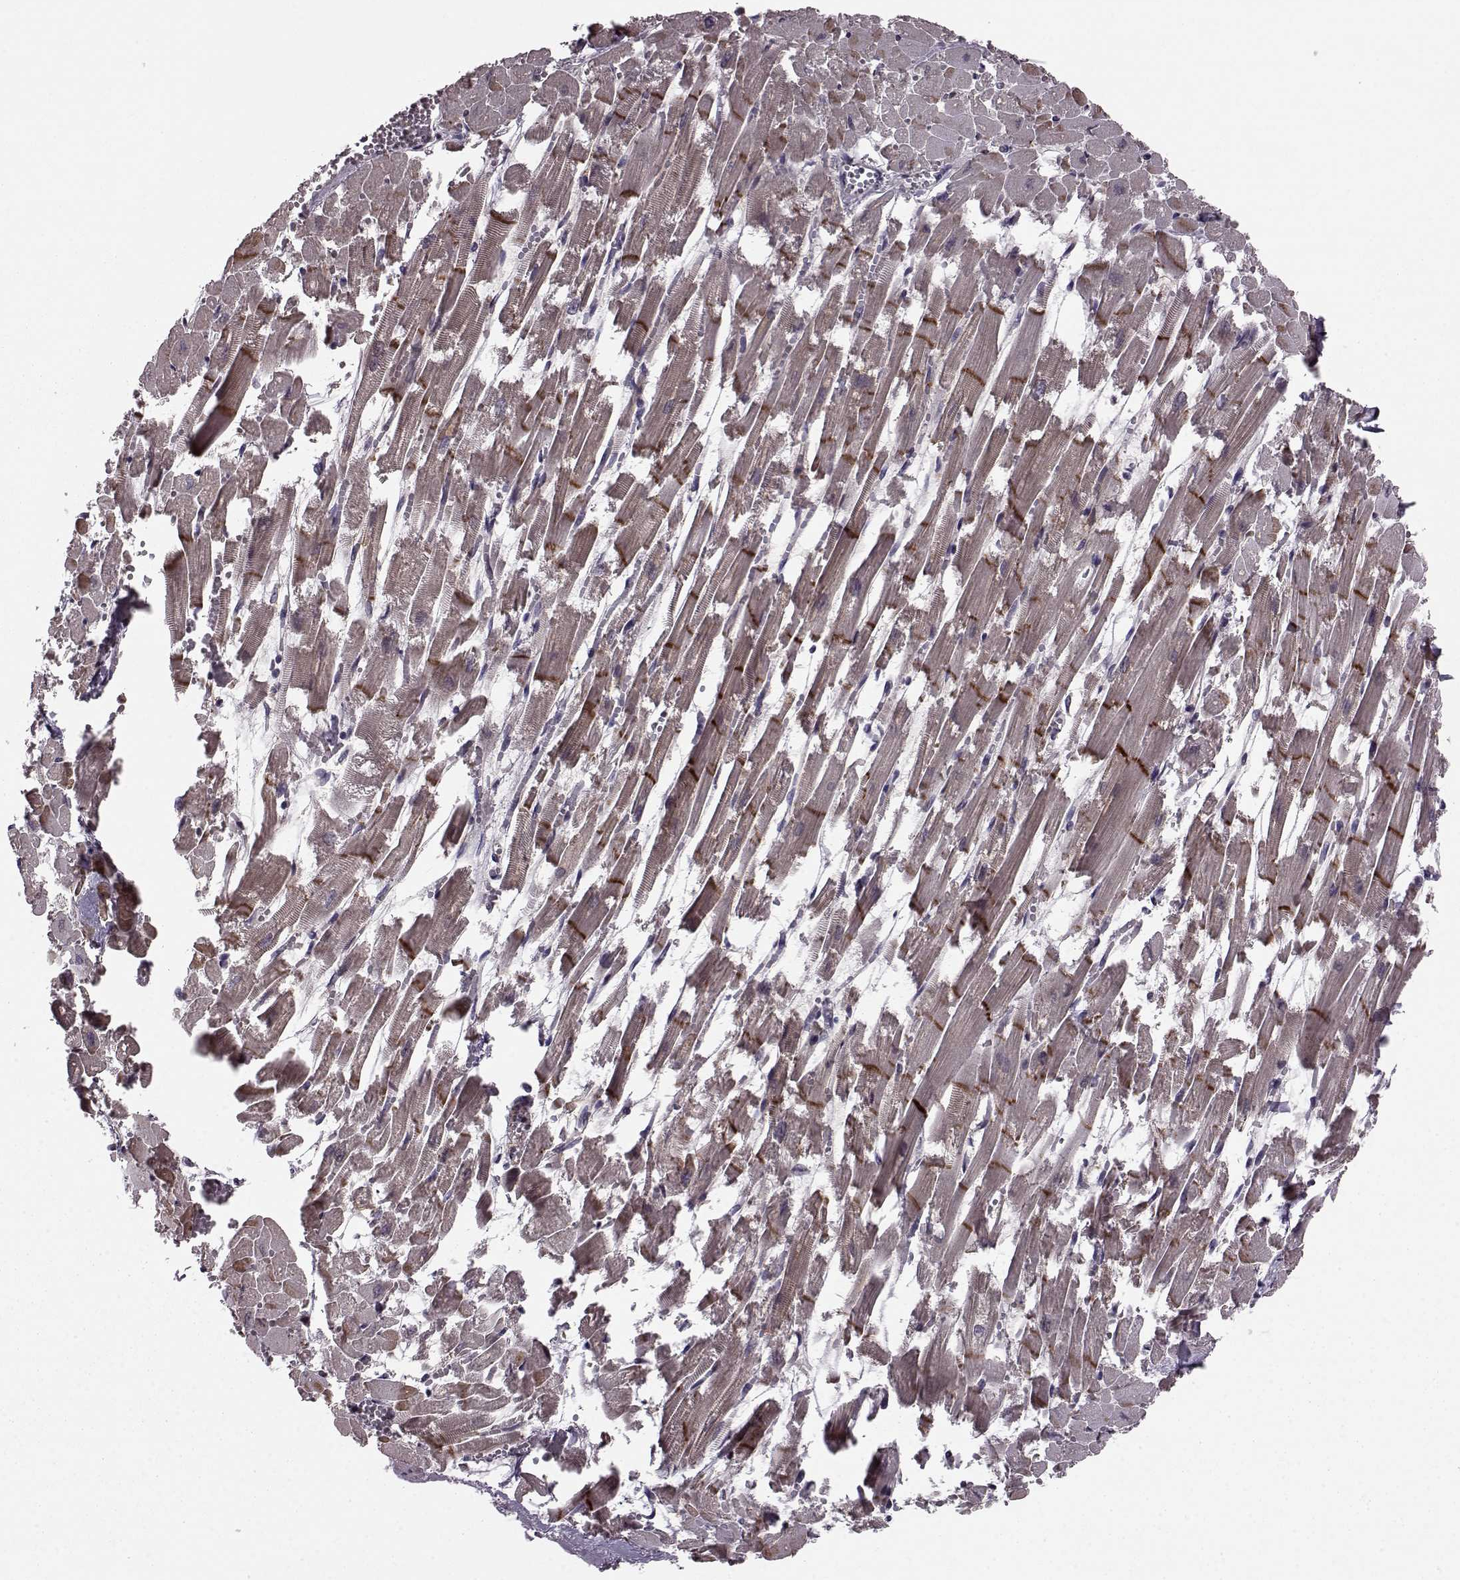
{"staining": {"intensity": "strong", "quantity": "25%-75%", "location": "cytoplasmic/membranous"}, "tissue": "heart muscle", "cell_type": "Cardiomyocytes", "image_type": "normal", "snomed": [{"axis": "morphology", "description": "Normal tissue, NOS"}, {"axis": "topography", "description": "Heart"}], "caption": "The image demonstrates staining of benign heart muscle, revealing strong cytoplasmic/membranous protein positivity (brown color) within cardiomyocytes.", "gene": "SYNPO", "patient": {"sex": "female", "age": 52}}